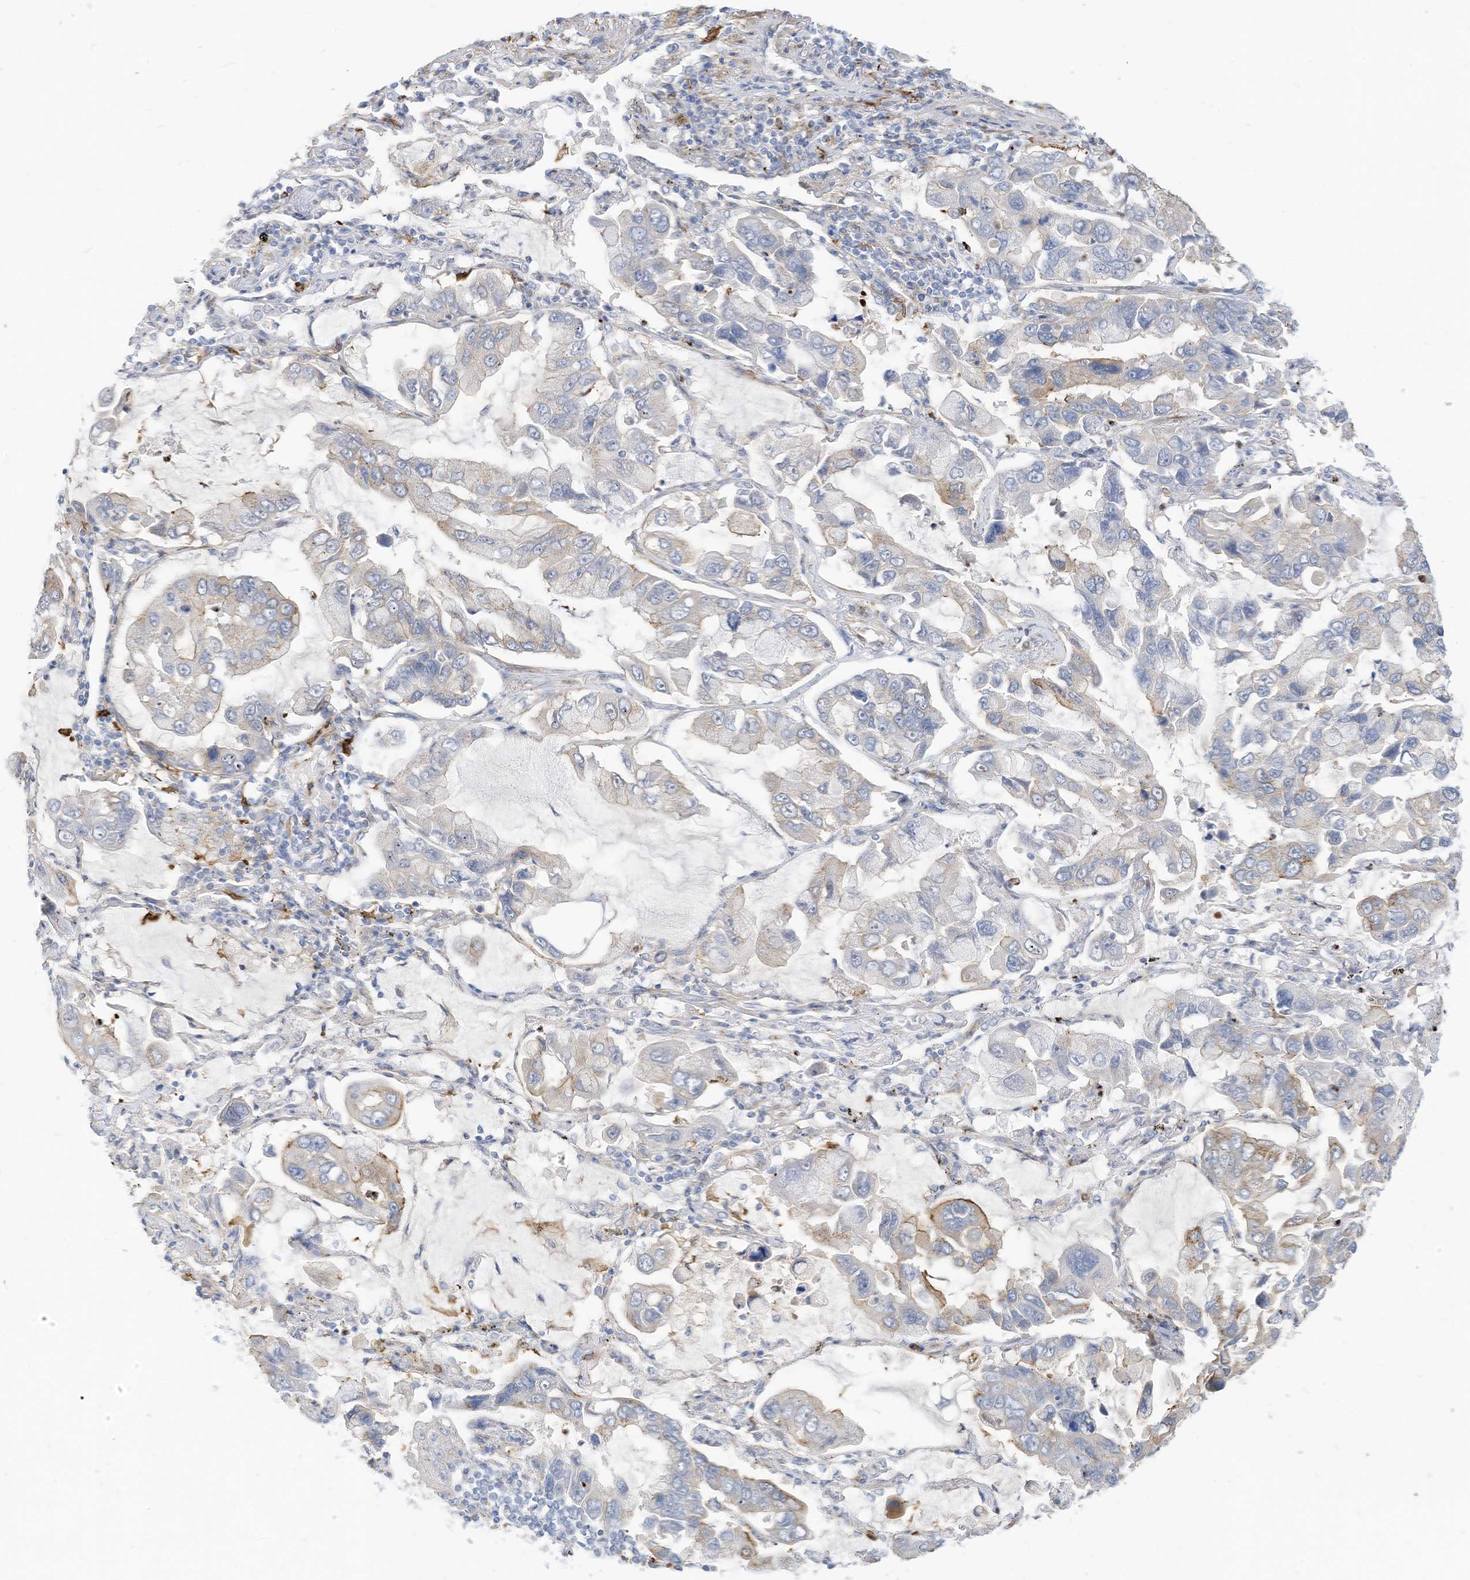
{"staining": {"intensity": "weak", "quantity": "<25%", "location": "cytoplasmic/membranous"}, "tissue": "lung cancer", "cell_type": "Tumor cells", "image_type": "cancer", "snomed": [{"axis": "morphology", "description": "Adenocarcinoma, NOS"}, {"axis": "topography", "description": "Lung"}], "caption": "Immunohistochemistry (IHC) photomicrograph of neoplastic tissue: lung cancer stained with DAB (3,3'-diaminobenzidine) exhibits no significant protein staining in tumor cells. The staining is performed using DAB brown chromogen with nuclei counter-stained in using hematoxylin.", "gene": "ATP13A1", "patient": {"sex": "male", "age": 64}}